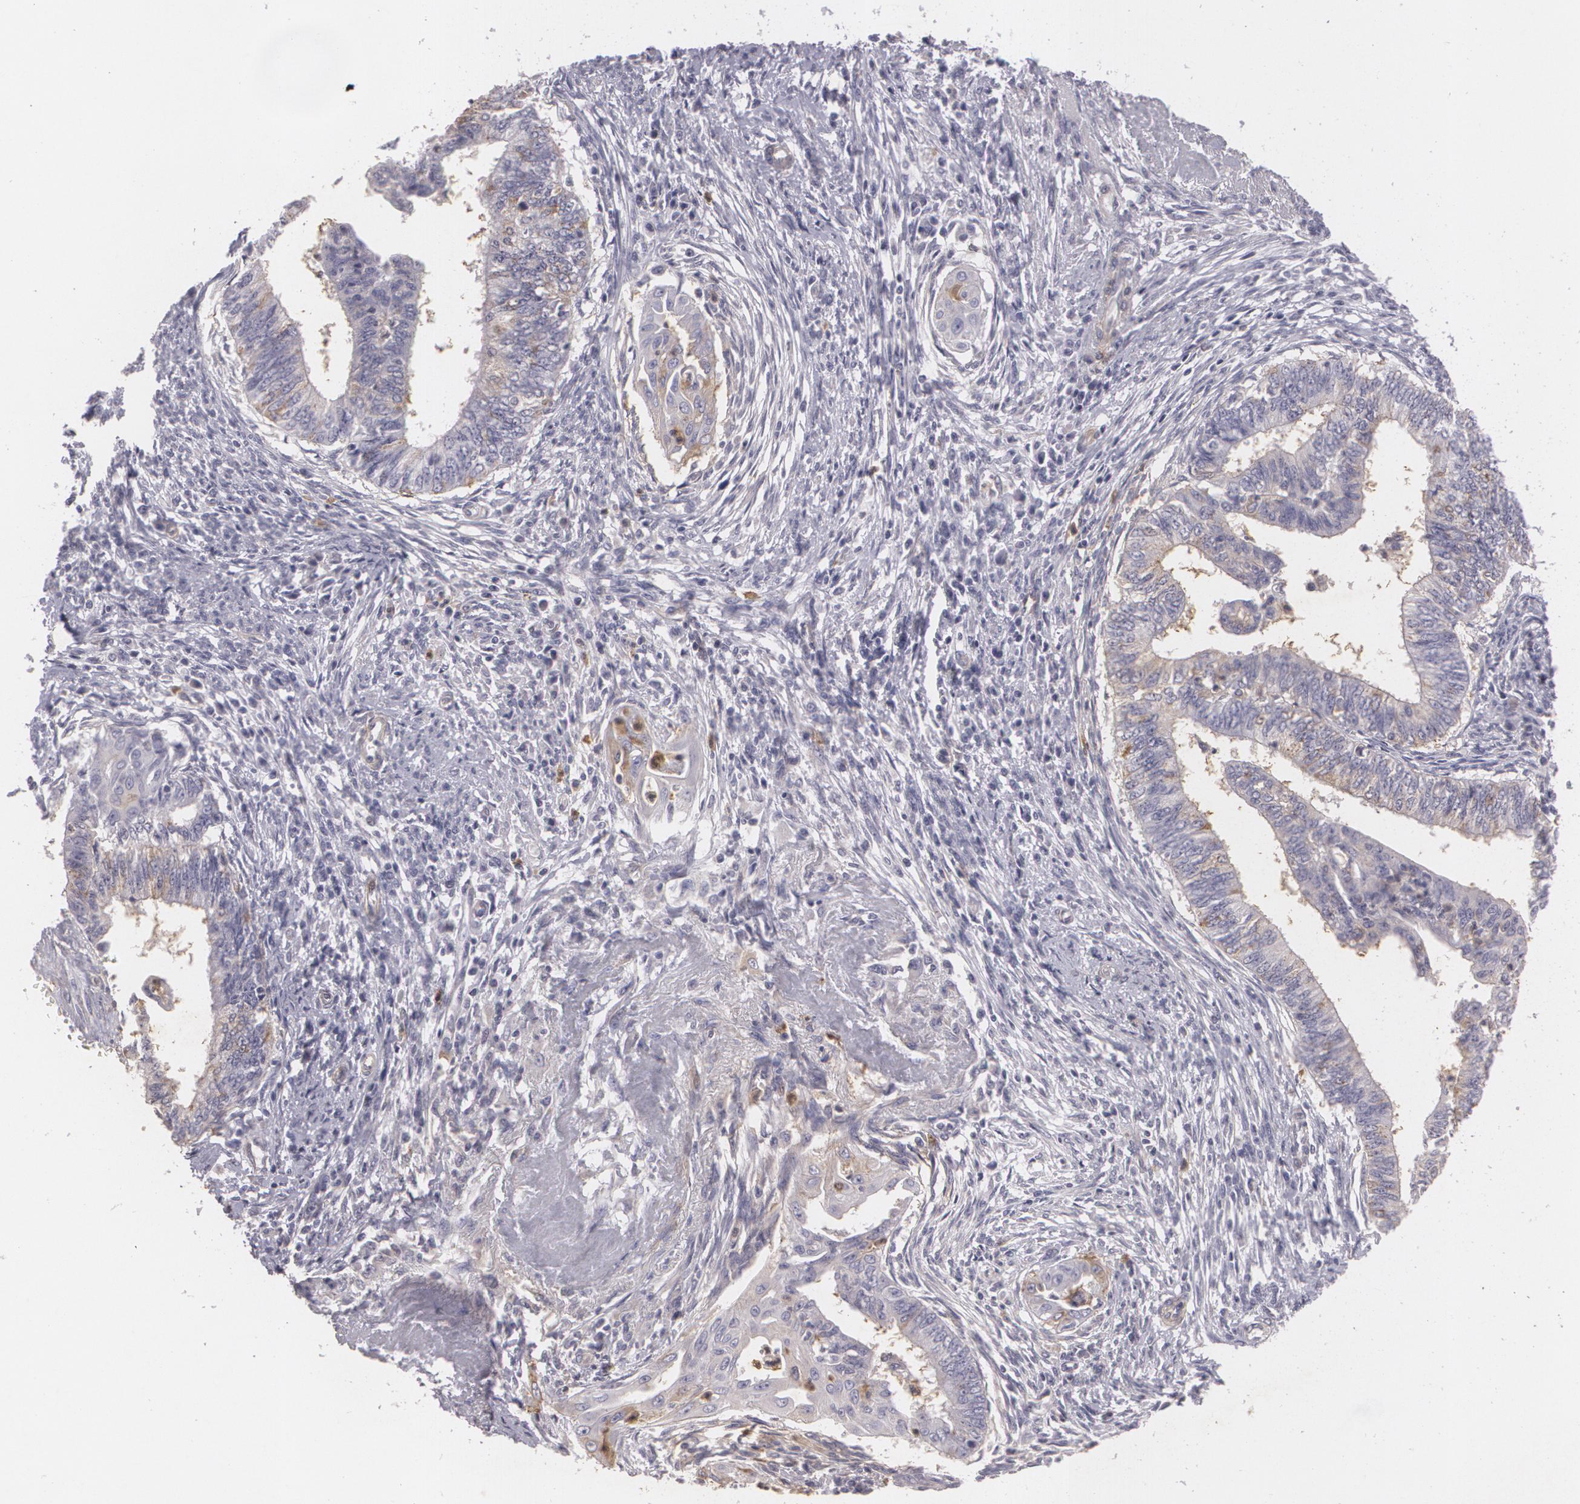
{"staining": {"intensity": "weak", "quantity": ">75%", "location": "cytoplasmic/membranous"}, "tissue": "endometrial cancer", "cell_type": "Tumor cells", "image_type": "cancer", "snomed": [{"axis": "morphology", "description": "Adenocarcinoma, NOS"}, {"axis": "topography", "description": "Endometrium"}], "caption": "Endometrial adenocarcinoma stained with a protein marker exhibits weak staining in tumor cells.", "gene": "KCNA4", "patient": {"sex": "female", "age": 66}}